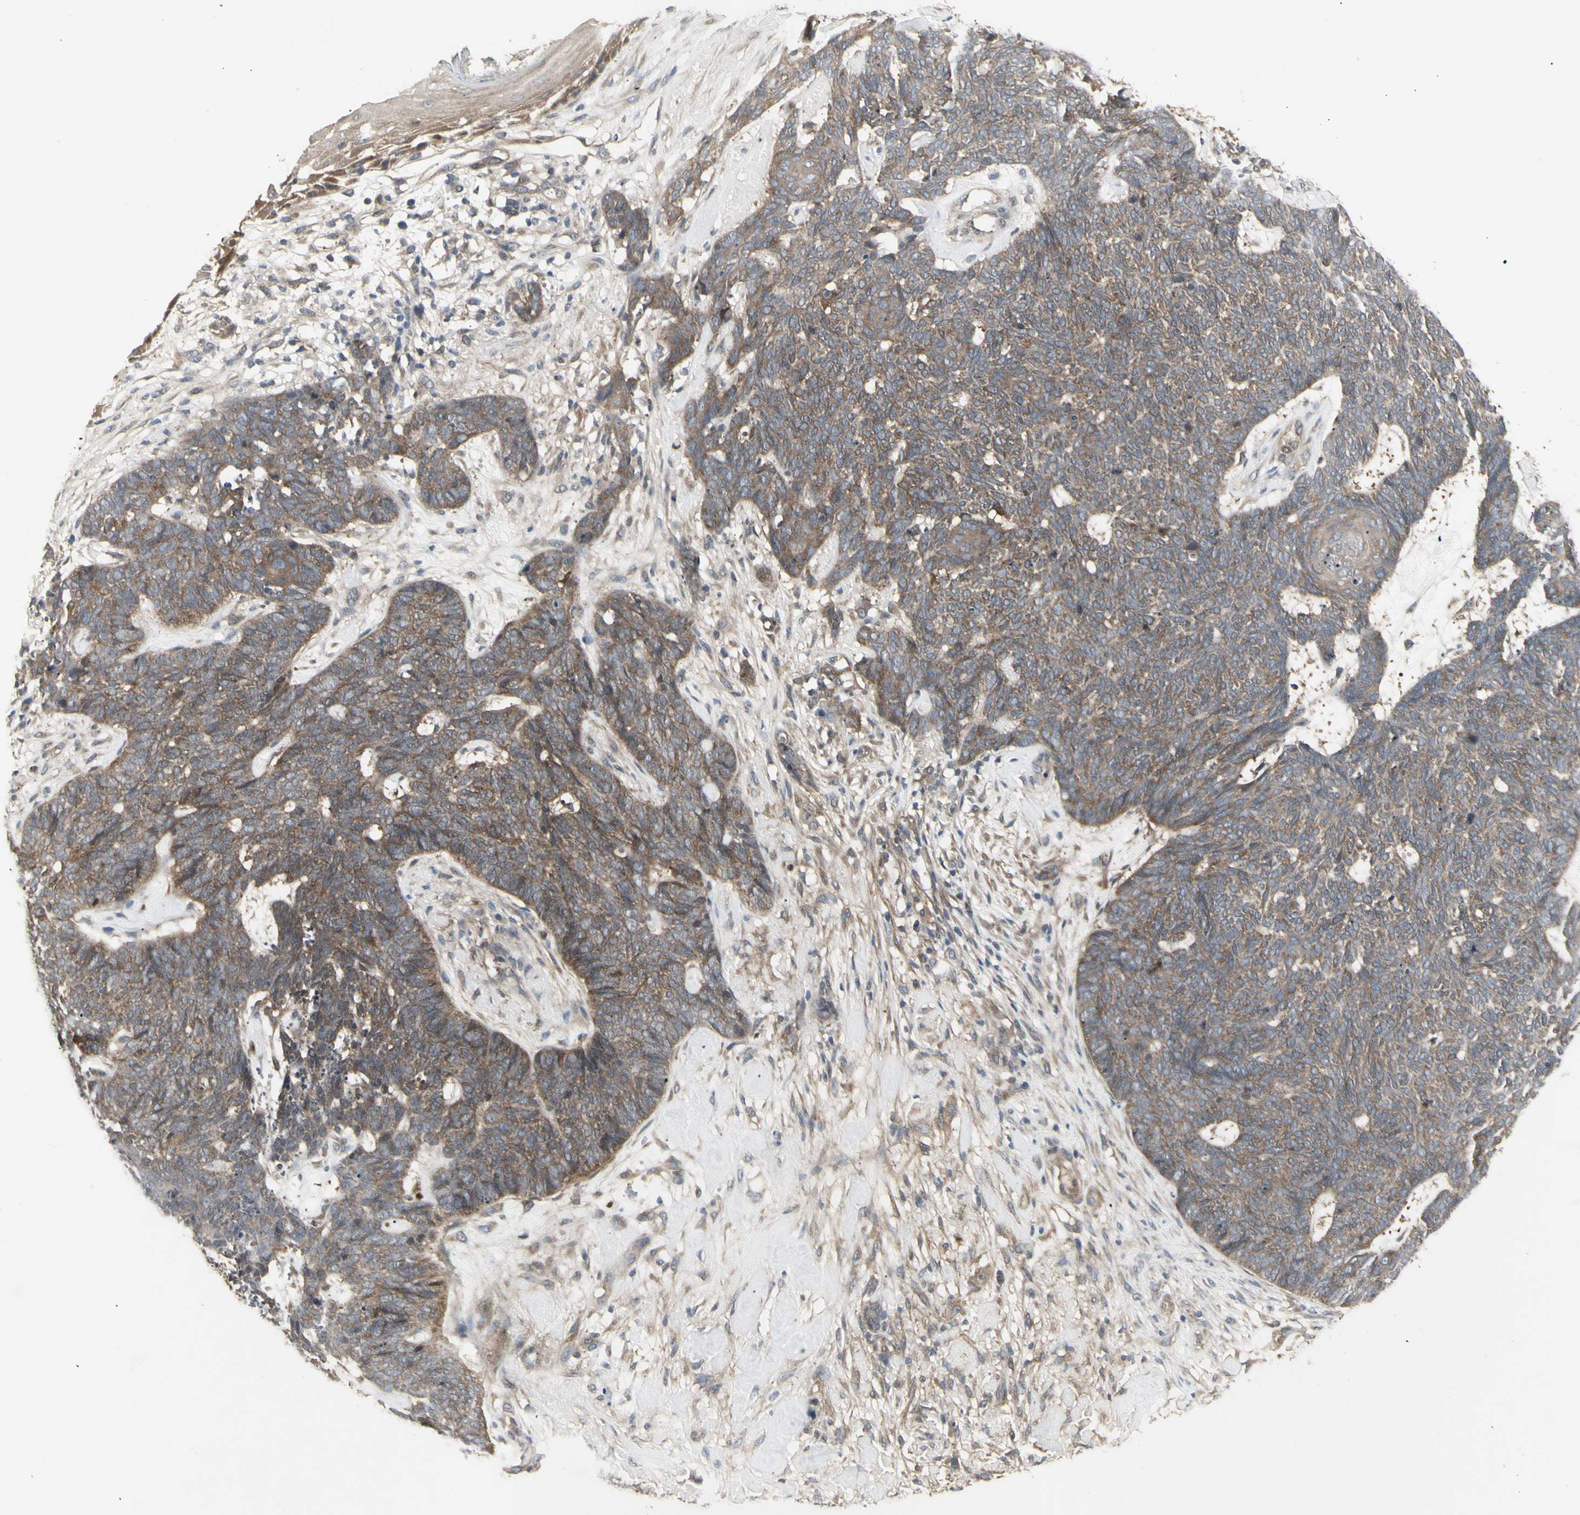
{"staining": {"intensity": "weak", "quantity": ">75%", "location": "cytoplasmic/membranous"}, "tissue": "skin cancer", "cell_type": "Tumor cells", "image_type": "cancer", "snomed": [{"axis": "morphology", "description": "Basal cell carcinoma"}, {"axis": "topography", "description": "Skin"}], "caption": "The photomicrograph shows staining of basal cell carcinoma (skin), revealing weak cytoplasmic/membranous protein staining (brown color) within tumor cells.", "gene": "CHURC1-FNTB", "patient": {"sex": "female", "age": 84}}